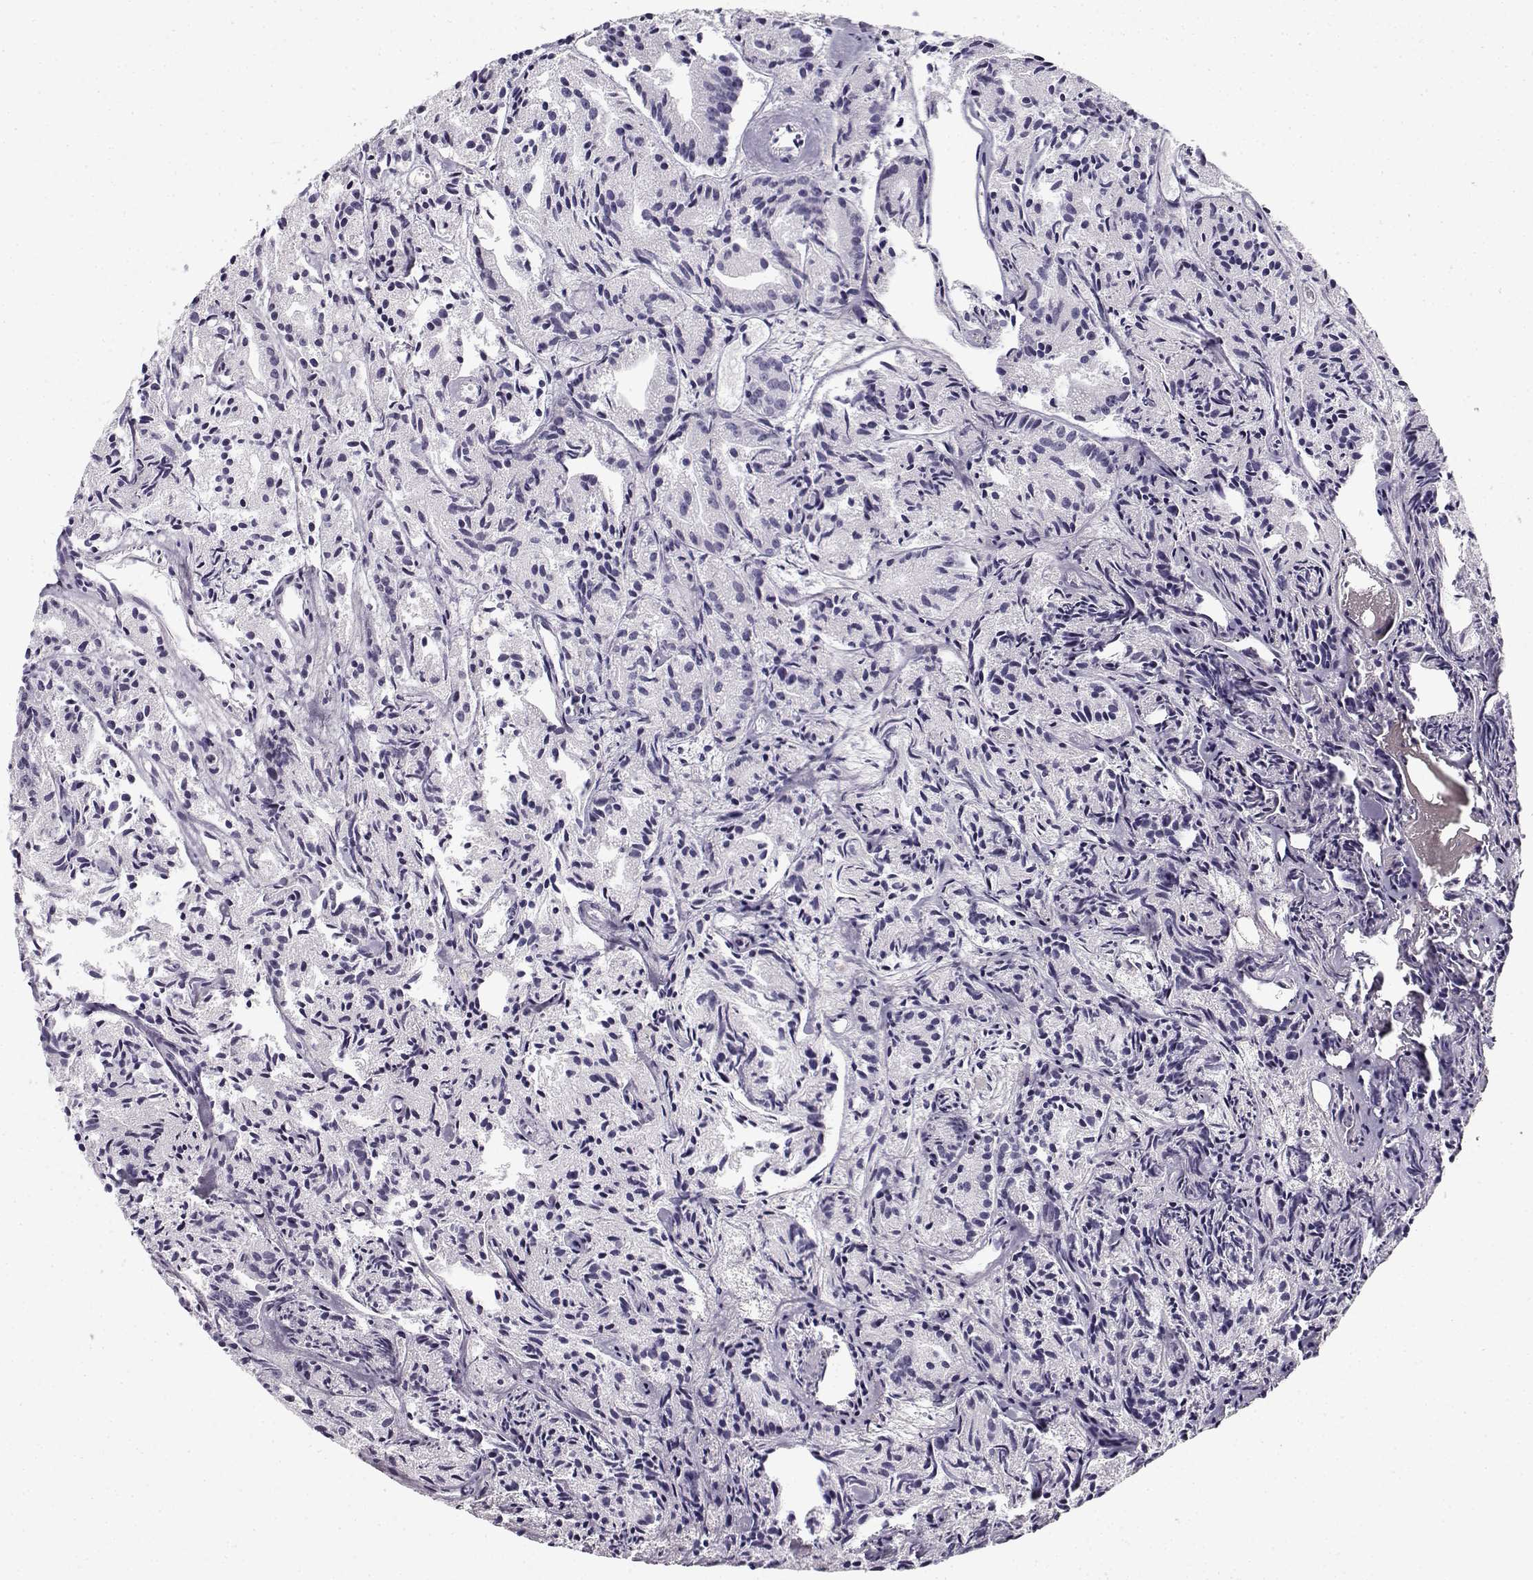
{"staining": {"intensity": "negative", "quantity": "none", "location": "none"}, "tissue": "prostate cancer", "cell_type": "Tumor cells", "image_type": "cancer", "snomed": [{"axis": "morphology", "description": "Adenocarcinoma, Medium grade"}, {"axis": "topography", "description": "Prostate"}], "caption": "There is no significant staining in tumor cells of prostate medium-grade adenocarcinoma.", "gene": "CREB3L3", "patient": {"sex": "male", "age": 74}}